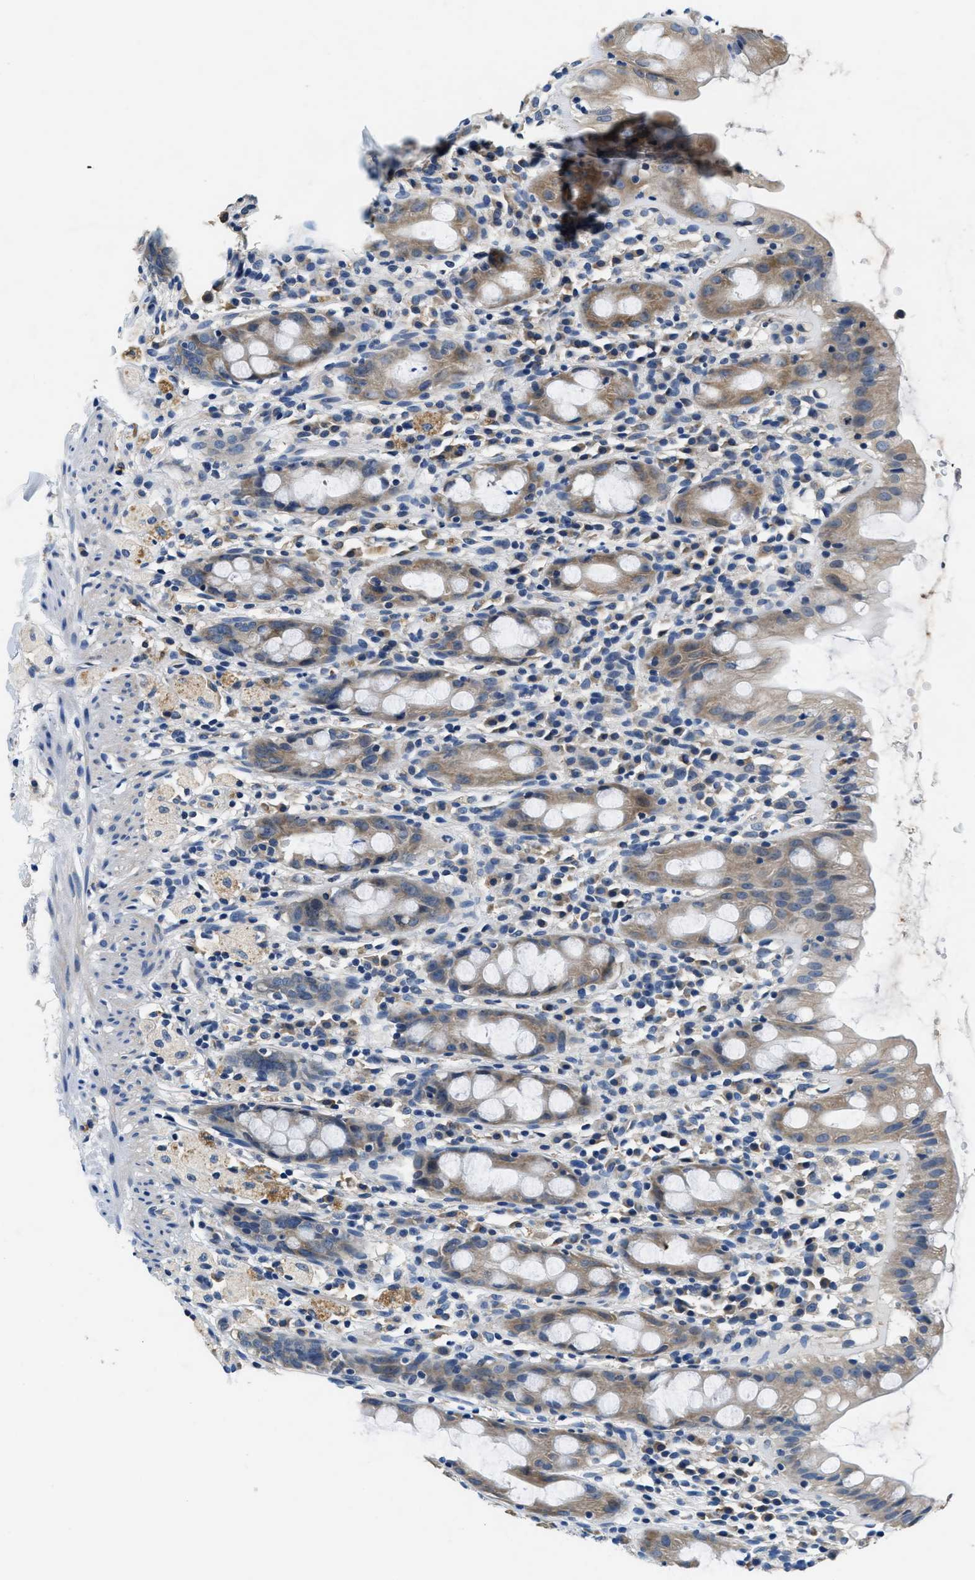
{"staining": {"intensity": "weak", "quantity": "25%-75%", "location": "cytoplasmic/membranous"}, "tissue": "rectum", "cell_type": "Glandular cells", "image_type": "normal", "snomed": [{"axis": "morphology", "description": "Normal tissue, NOS"}, {"axis": "topography", "description": "Rectum"}], "caption": "Protein staining of normal rectum shows weak cytoplasmic/membranous staining in about 25%-75% of glandular cells. (IHC, brightfield microscopy, high magnification).", "gene": "ALDH3A2", "patient": {"sex": "male", "age": 44}}